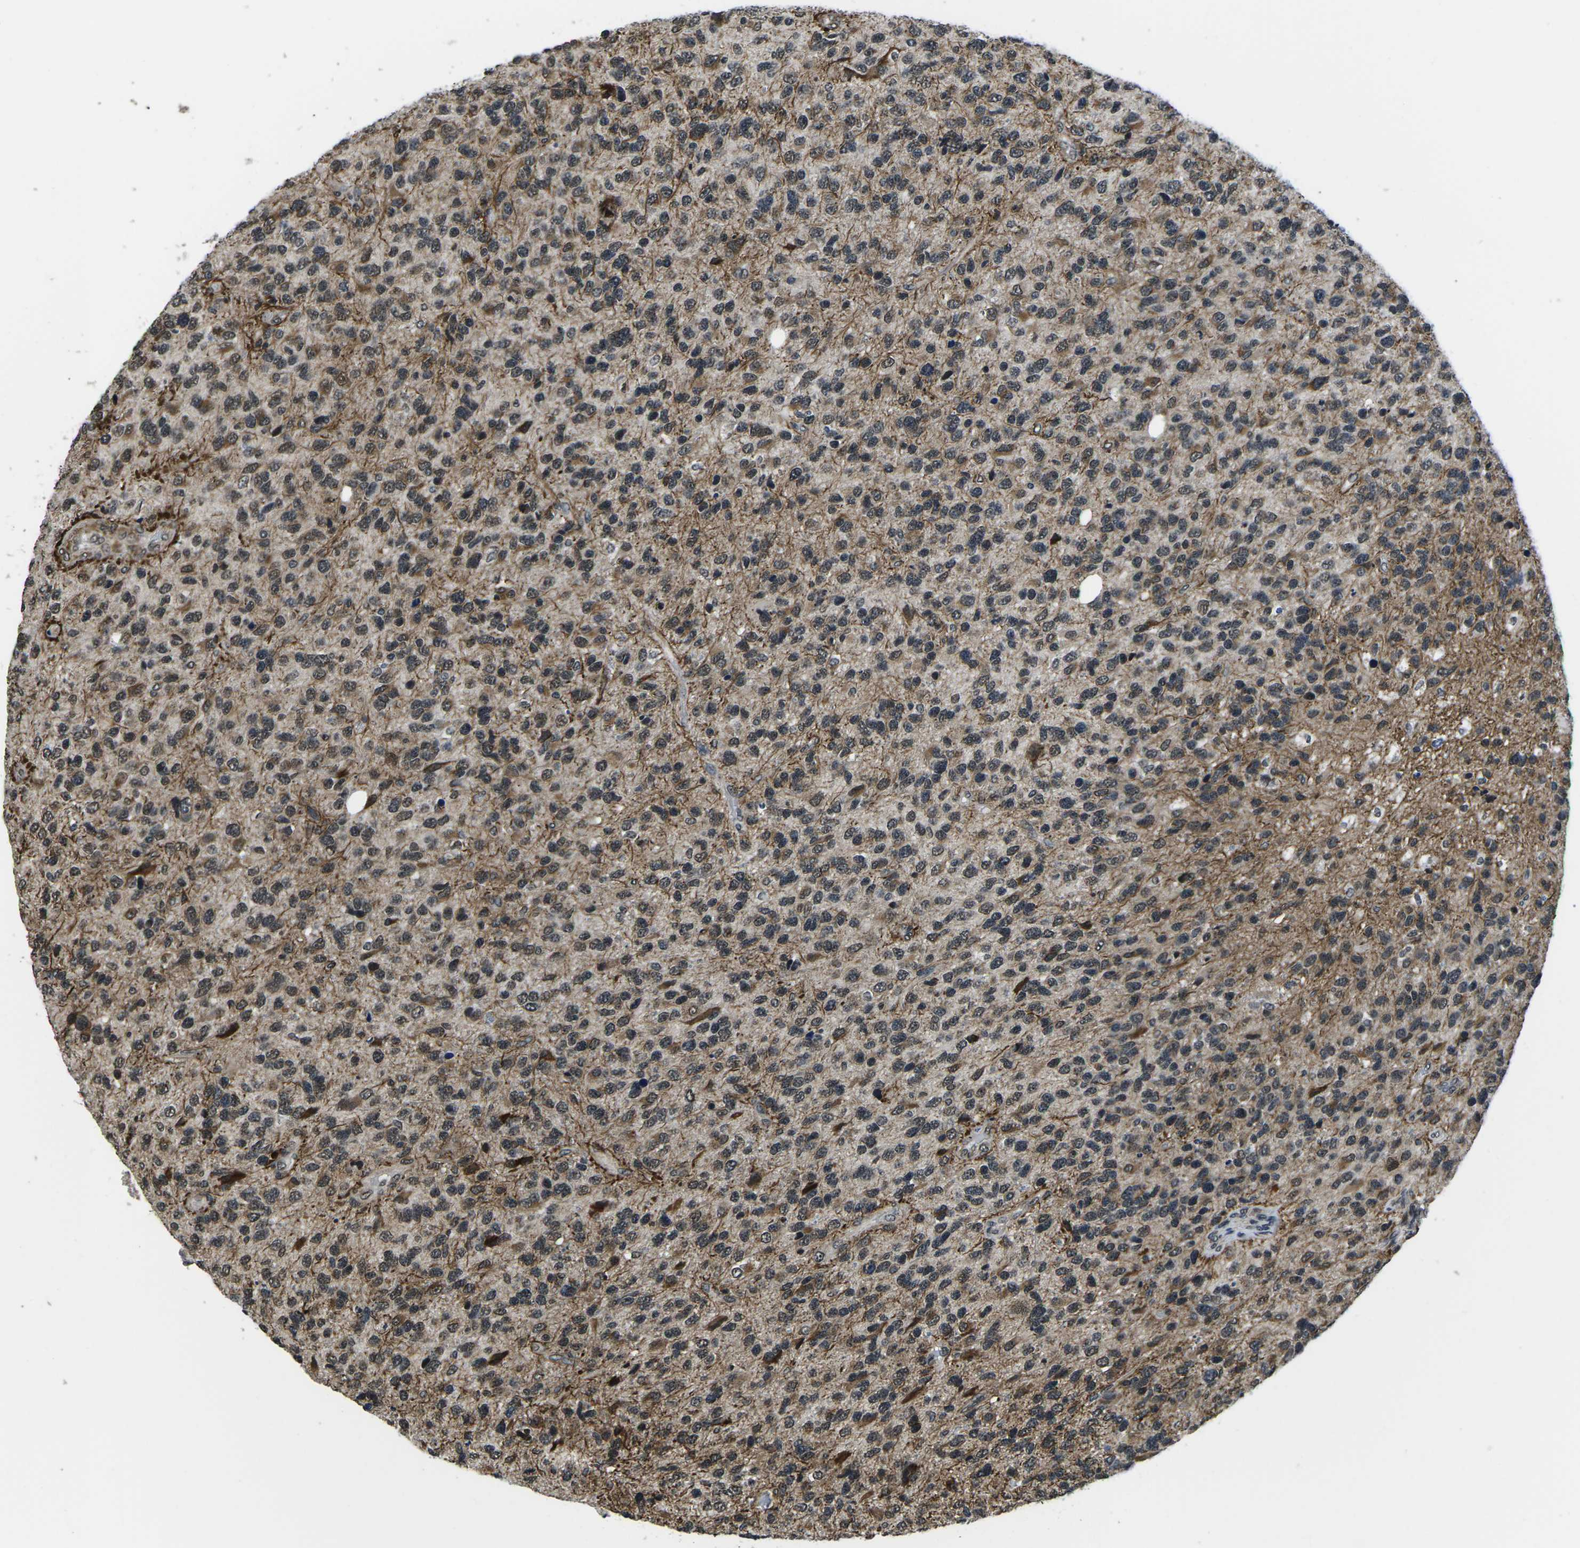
{"staining": {"intensity": "moderate", "quantity": "25%-75%", "location": "nuclear"}, "tissue": "glioma", "cell_type": "Tumor cells", "image_type": "cancer", "snomed": [{"axis": "morphology", "description": "Glioma, malignant, High grade"}, {"axis": "topography", "description": "Brain"}], "caption": "Brown immunohistochemical staining in high-grade glioma (malignant) exhibits moderate nuclear staining in about 25%-75% of tumor cells.", "gene": "CCNE1", "patient": {"sex": "female", "age": 58}}